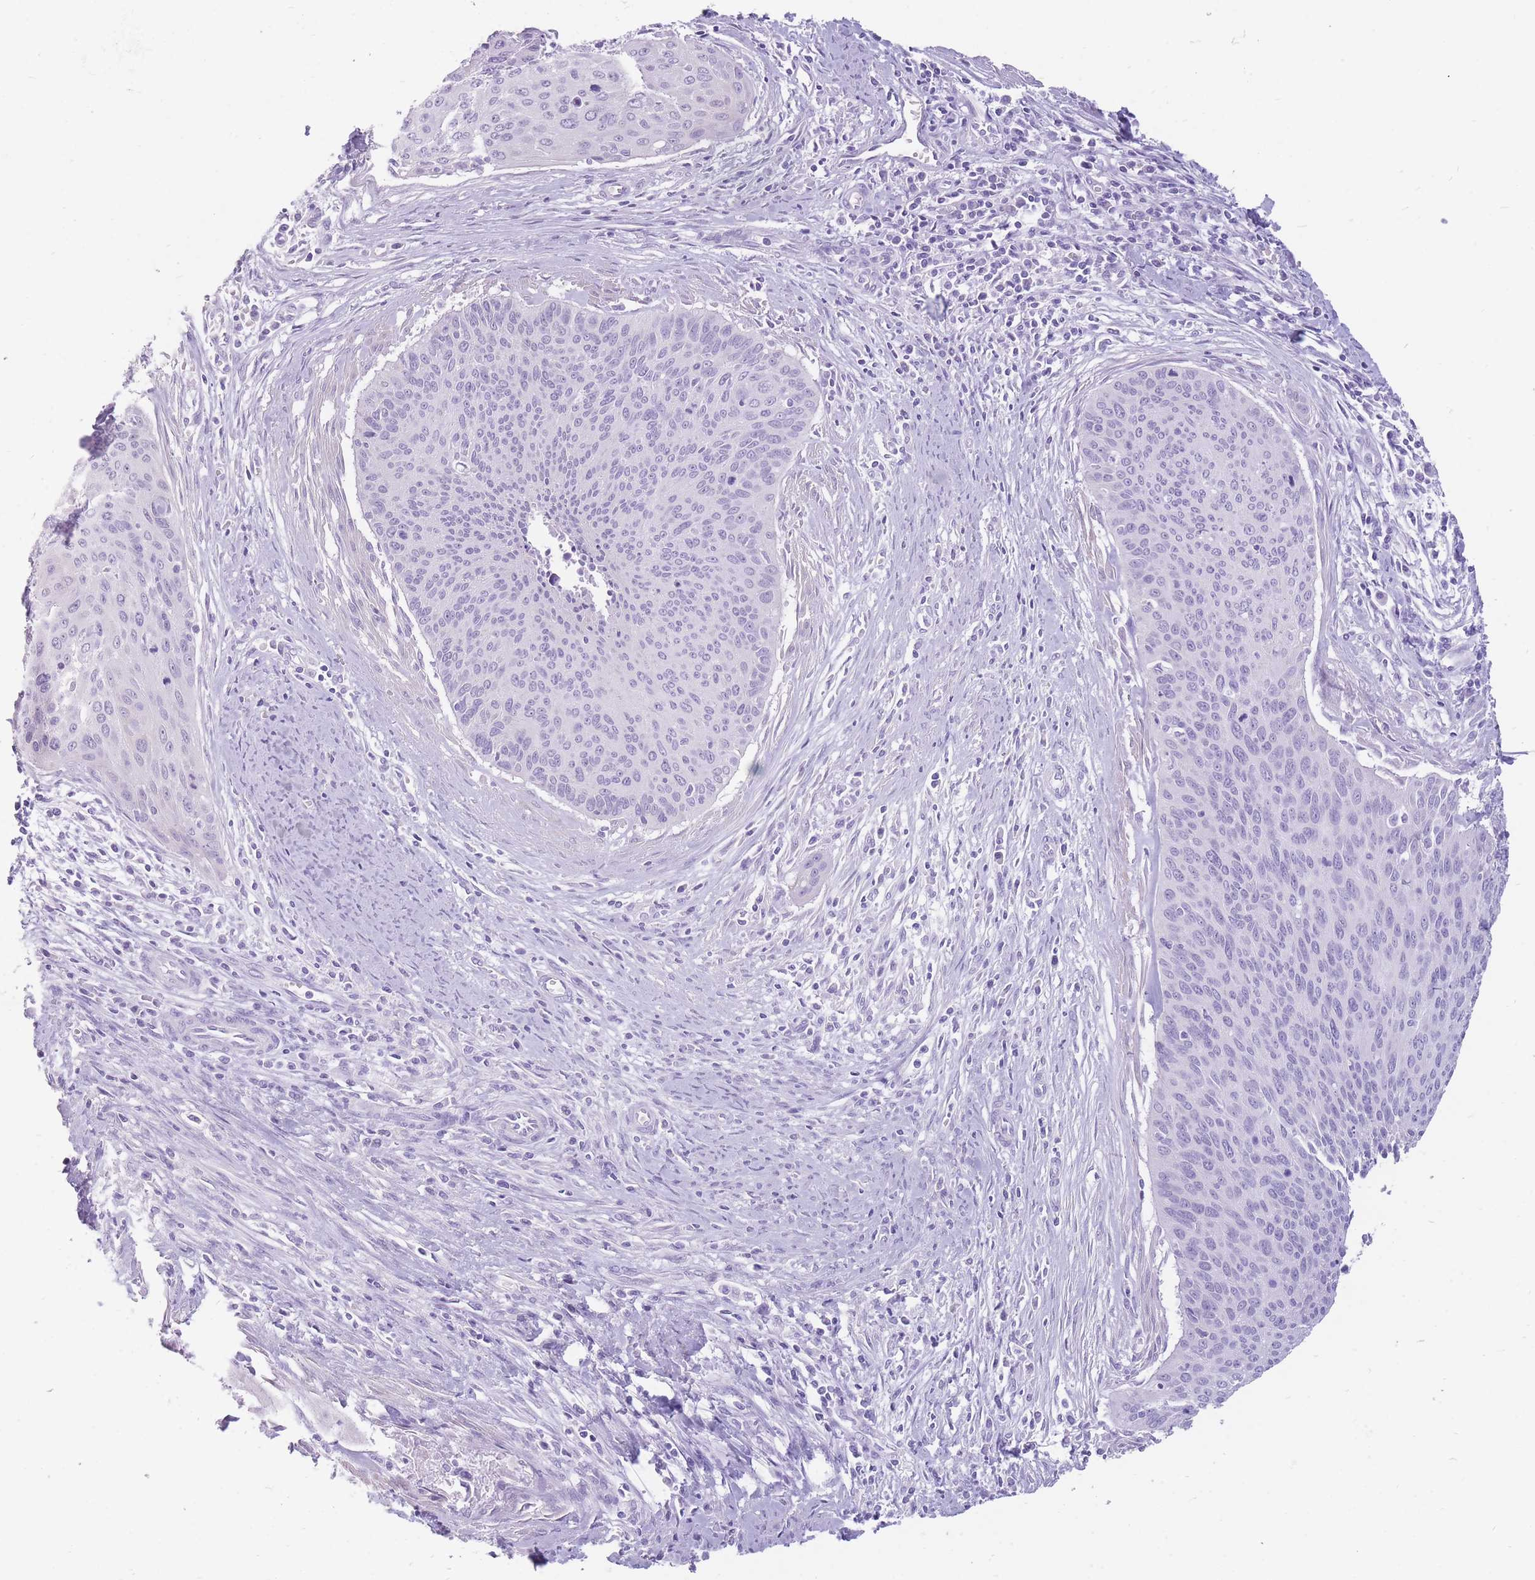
{"staining": {"intensity": "negative", "quantity": "none", "location": "none"}, "tissue": "cervical cancer", "cell_type": "Tumor cells", "image_type": "cancer", "snomed": [{"axis": "morphology", "description": "Squamous cell carcinoma, NOS"}, {"axis": "topography", "description": "Cervix"}], "caption": "Immunohistochemistry (IHC) histopathology image of cervical cancer (squamous cell carcinoma) stained for a protein (brown), which shows no staining in tumor cells.", "gene": "CYP21A2", "patient": {"sex": "female", "age": 55}}